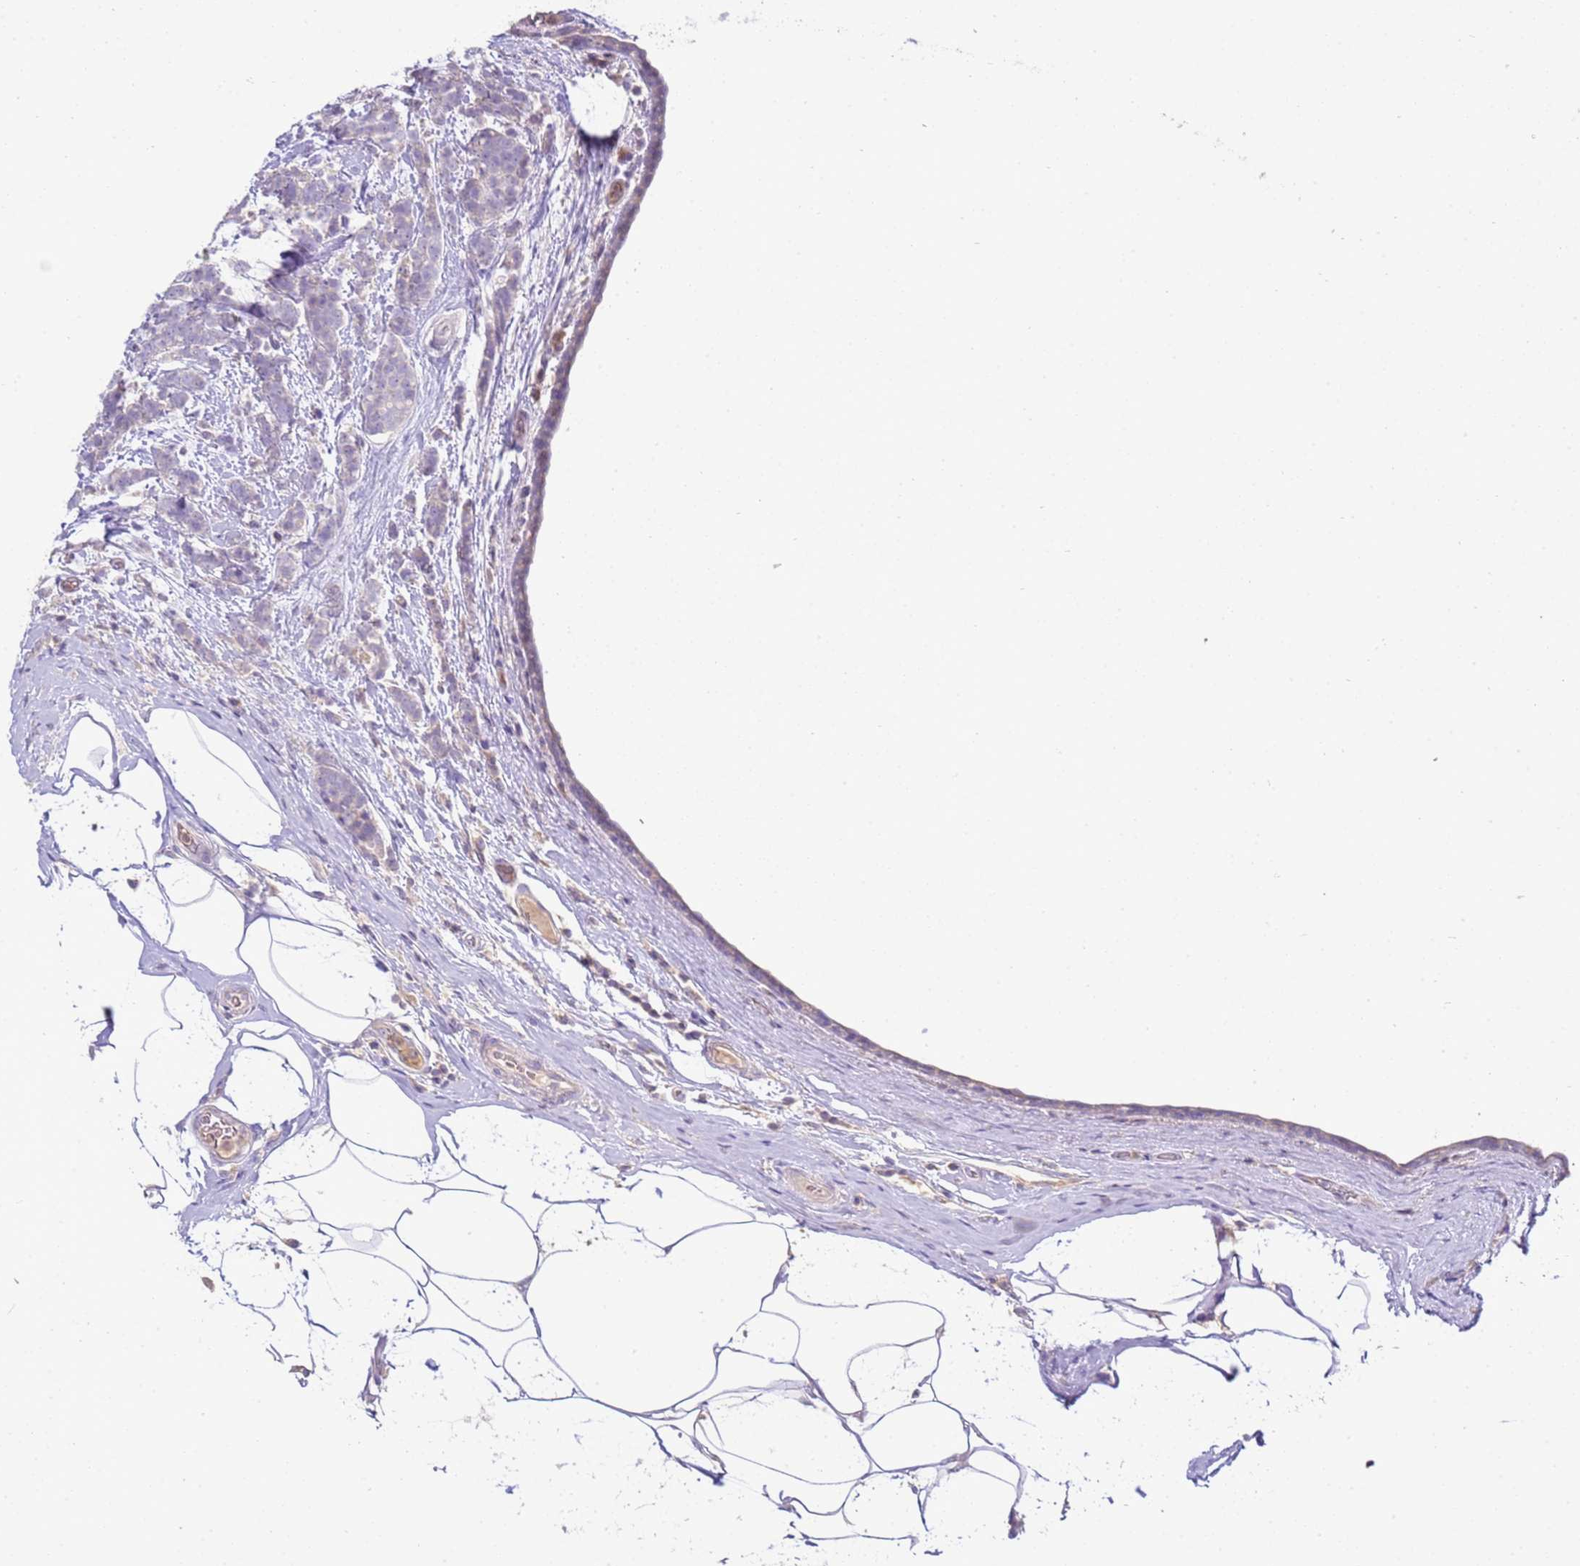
{"staining": {"intensity": "negative", "quantity": "none", "location": "none"}, "tissue": "breast cancer", "cell_type": "Tumor cells", "image_type": "cancer", "snomed": [{"axis": "morphology", "description": "Lobular carcinoma"}, {"axis": "topography", "description": "Breast"}], "caption": "The immunohistochemistry photomicrograph has no significant positivity in tumor cells of breast cancer (lobular carcinoma) tissue.", "gene": "IL2RG", "patient": {"sex": "female", "age": 58}}